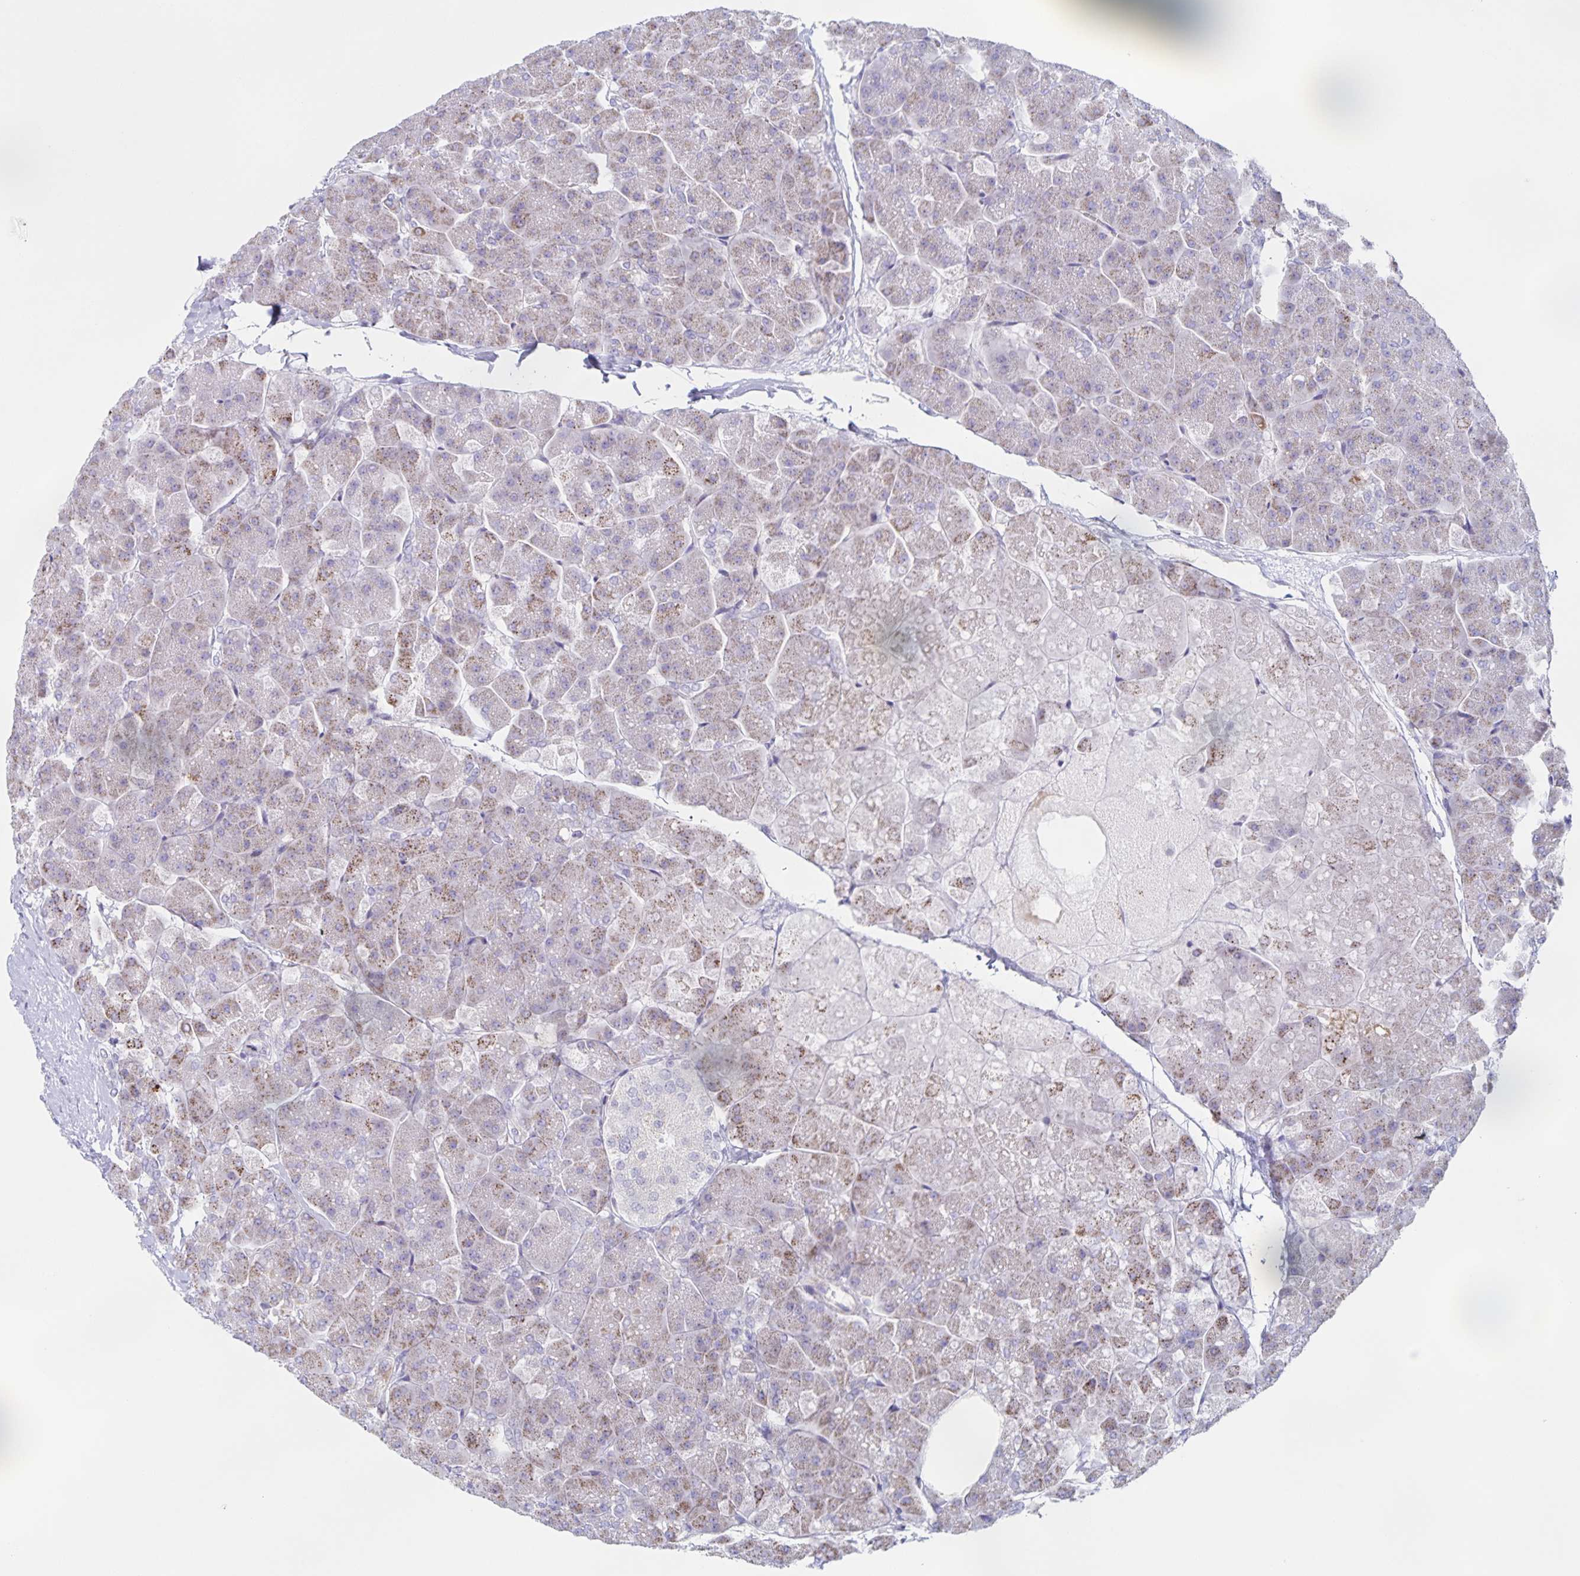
{"staining": {"intensity": "weak", "quantity": "25%-75%", "location": "cytoplasmic/membranous"}, "tissue": "pancreas", "cell_type": "Exocrine glandular cells", "image_type": "normal", "snomed": [{"axis": "morphology", "description": "Normal tissue, NOS"}, {"axis": "topography", "description": "Pancreas"}, {"axis": "topography", "description": "Peripheral nerve tissue"}], "caption": "Pancreas was stained to show a protein in brown. There is low levels of weak cytoplasmic/membranous staining in approximately 25%-75% of exocrine glandular cells. (brown staining indicates protein expression, while blue staining denotes nuclei).", "gene": "CENPH", "patient": {"sex": "male", "age": 54}}